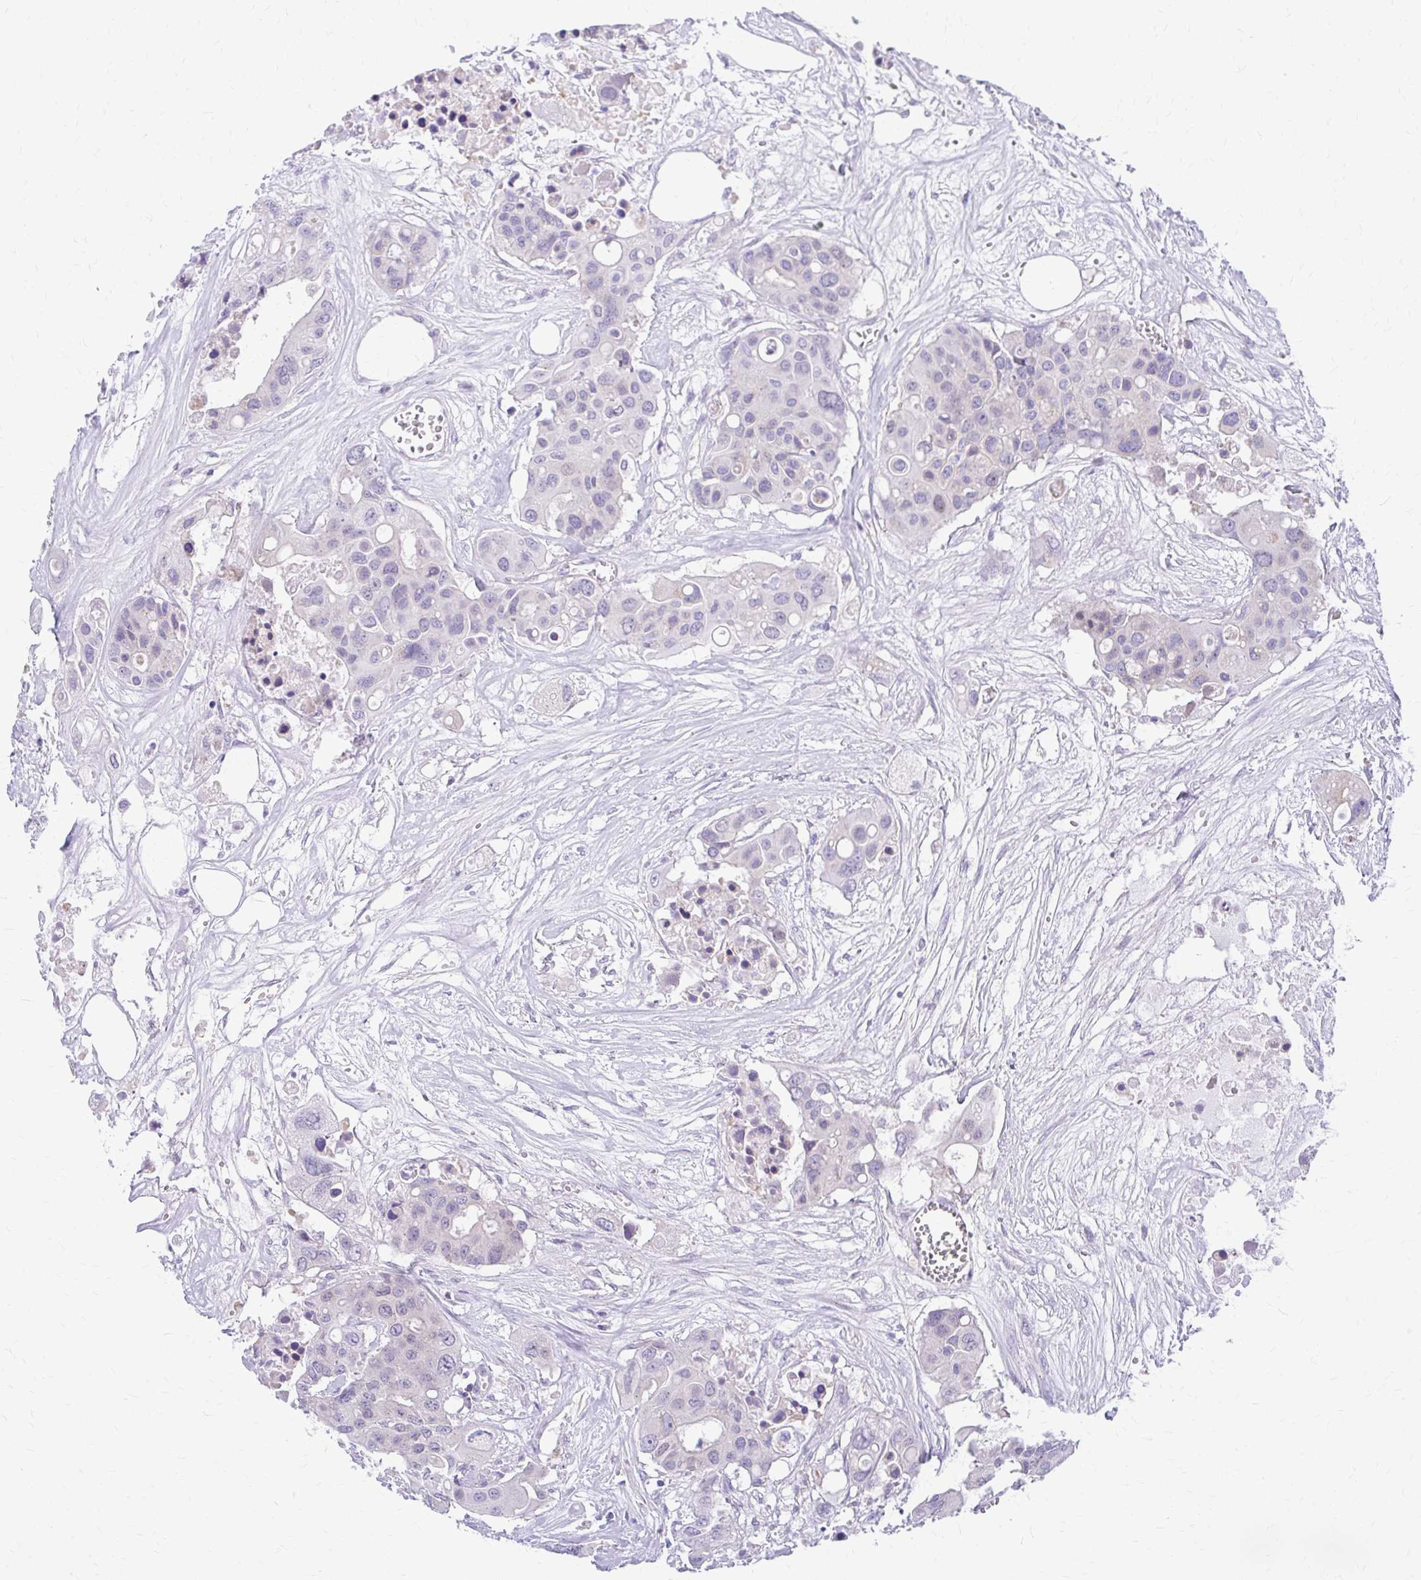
{"staining": {"intensity": "negative", "quantity": "none", "location": "none"}, "tissue": "colorectal cancer", "cell_type": "Tumor cells", "image_type": "cancer", "snomed": [{"axis": "morphology", "description": "Adenocarcinoma, NOS"}, {"axis": "topography", "description": "Colon"}], "caption": "High magnification brightfield microscopy of adenocarcinoma (colorectal) stained with DAB (3,3'-diaminobenzidine) (brown) and counterstained with hematoxylin (blue): tumor cells show no significant expression.", "gene": "RADIL", "patient": {"sex": "male", "age": 77}}